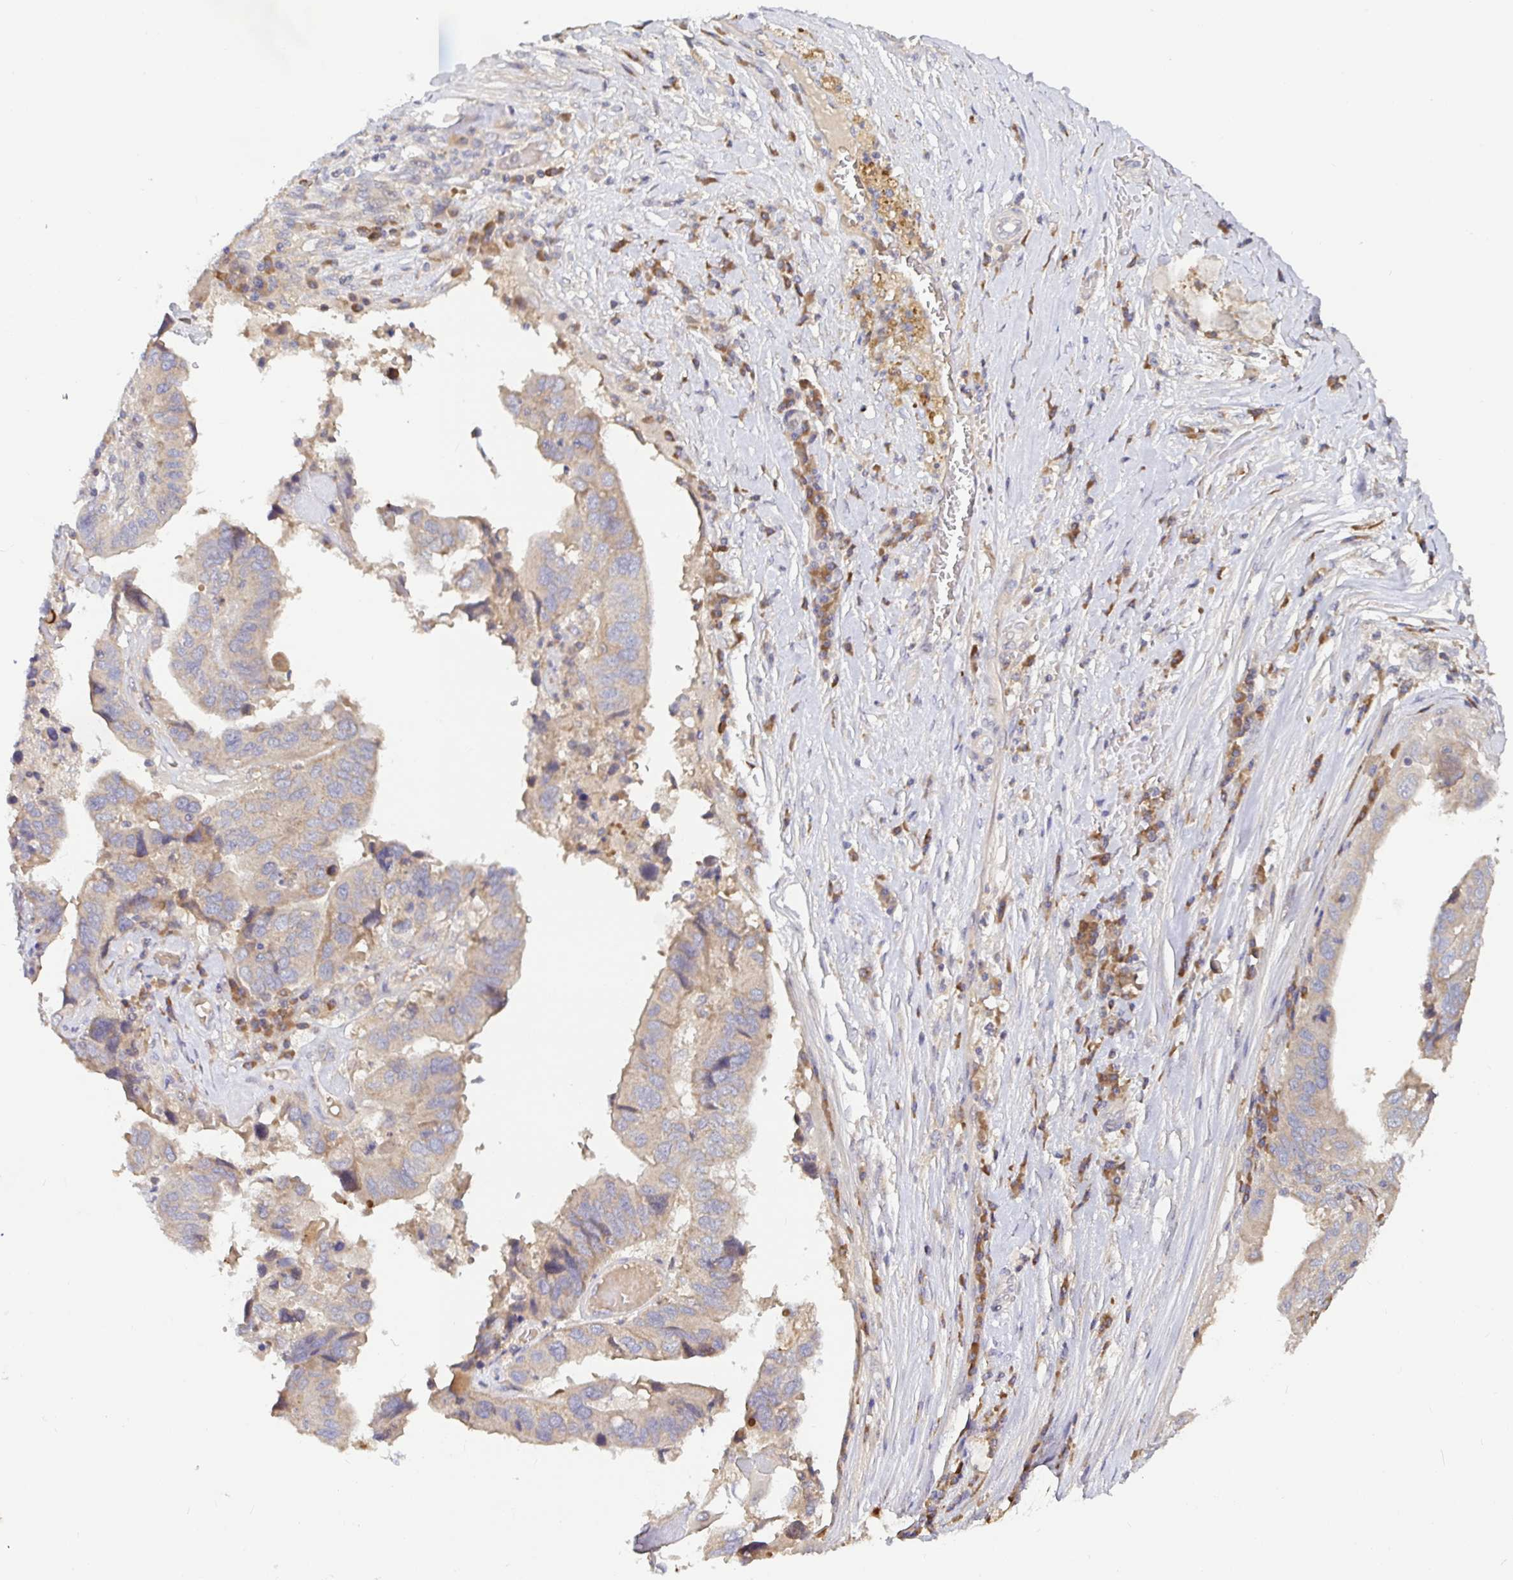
{"staining": {"intensity": "weak", "quantity": "25%-75%", "location": "cytoplasmic/membranous"}, "tissue": "ovarian cancer", "cell_type": "Tumor cells", "image_type": "cancer", "snomed": [{"axis": "morphology", "description": "Cystadenocarcinoma, serous, NOS"}, {"axis": "topography", "description": "Ovary"}], "caption": "Weak cytoplasmic/membranous expression is identified in approximately 25%-75% of tumor cells in ovarian serous cystadenocarcinoma. (DAB (3,3'-diaminobenzidine) IHC with brightfield microscopy, high magnification).", "gene": "LARP1", "patient": {"sex": "female", "age": 79}}